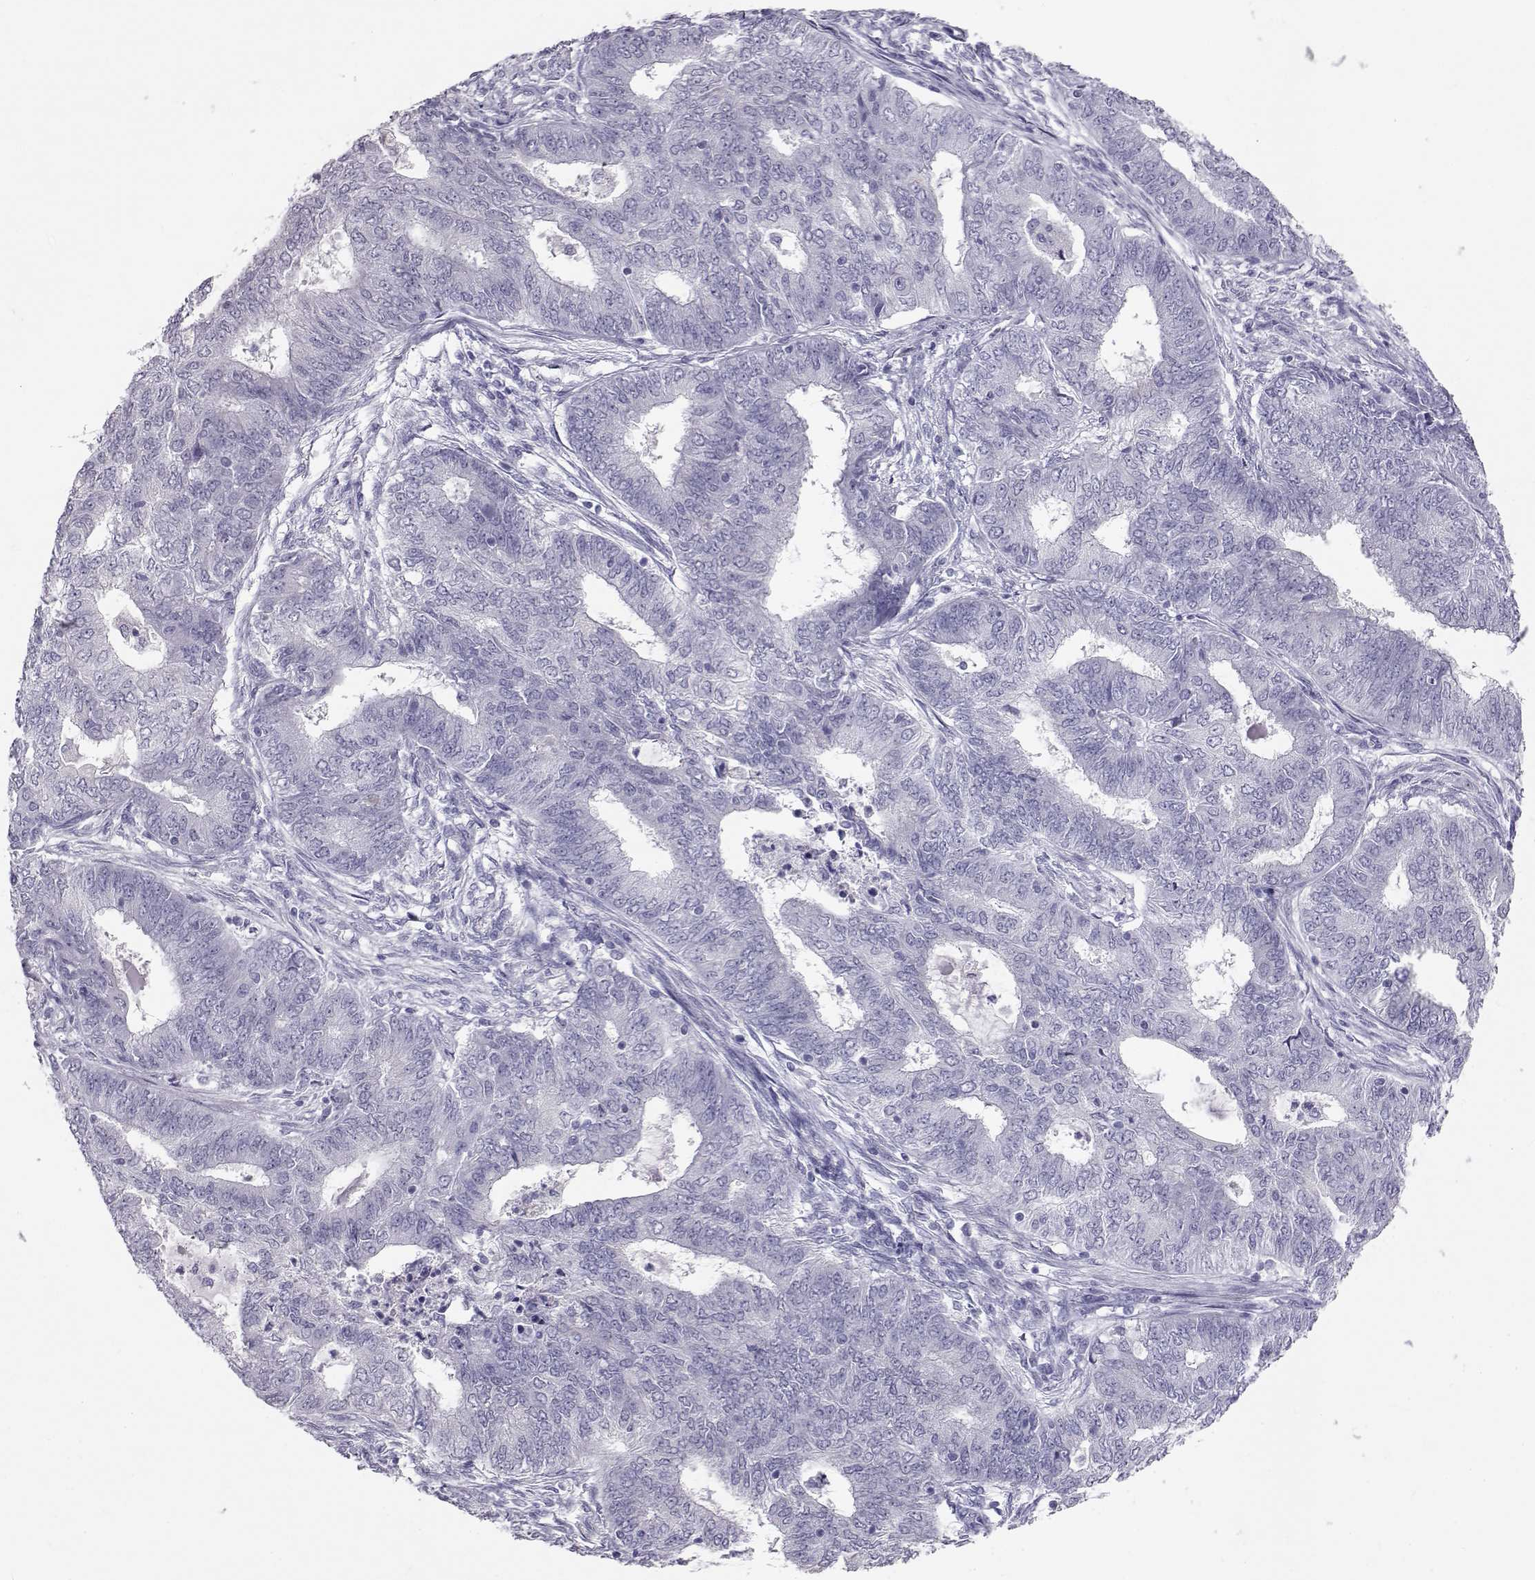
{"staining": {"intensity": "negative", "quantity": "none", "location": "none"}, "tissue": "endometrial cancer", "cell_type": "Tumor cells", "image_type": "cancer", "snomed": [{"axis": "morphology", "description": "Adenocarcinoma, NOS"}, {"axis": "topography", "description": "Endometrium"}], "caption": "Photomicrograph shows no protein expression in tumor cells of endometrial adenocarcinoma tissue. (Stains: DAB (3,3'-diaminobenzidine) IHC with hematoxylin counter stain, Microscopy: brightfield microscopy at high magnification).", "gene": "RD3", "patient": {"sex": "female", "age": 62}}